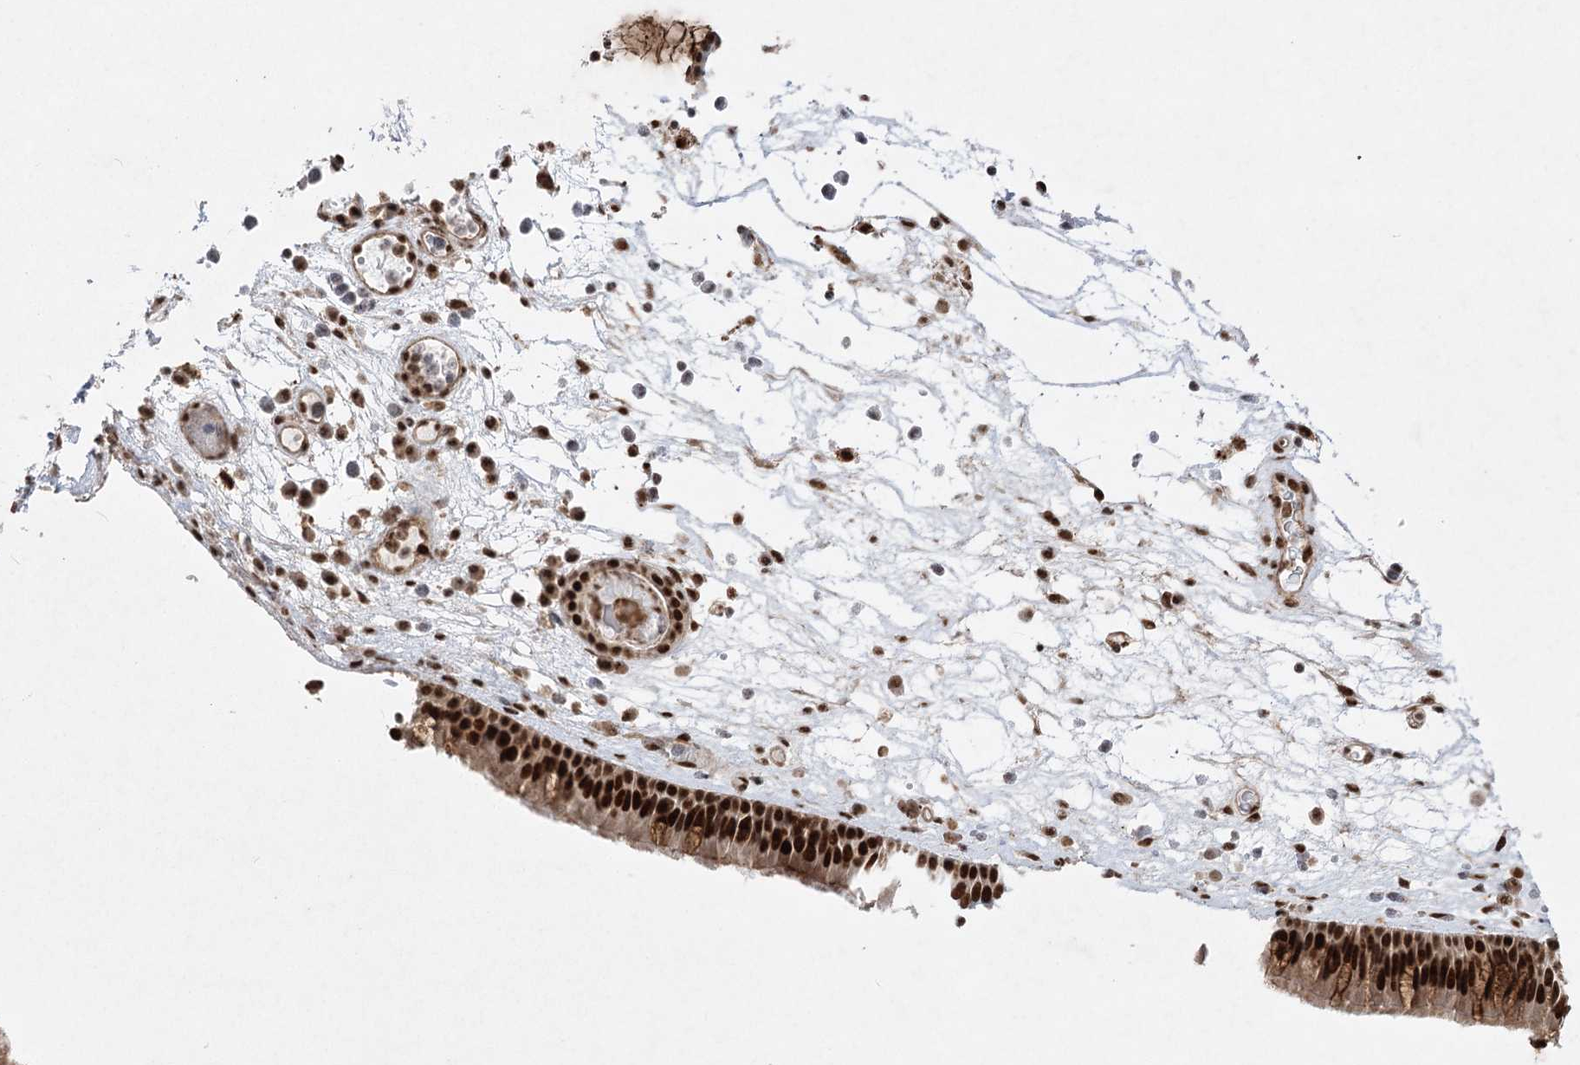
{"staining": {"intensity": "strong", "quantity": ">75%", "location": "nuclear"}, "tissue": "nasopharynx", "cell_type": "Respiratory epithelial cells", "image_type": "normal", "snomed": [{"axis": "morphology", "description": "Normal tissue, NOS"}, {"axis": "morphology", "description": "Inflammation, NOS"}, {"axis": "morphology", "description": "Malignant melanoma, Metastatic site"}, {"axis": "topography", "description": "Nasopharynx"}], "caption": "Immunohistochemical staining of benign nasopharynx shows strong nuclear protein expression in approximately >75% of respiratory epithelial cells. (DAB (3,3'-diaminobenzidine) = brown stain, brightfield microscopy at high magnification).", "gene": "ZCCHC8", "patient": {"sex": "male", "age": 70}}